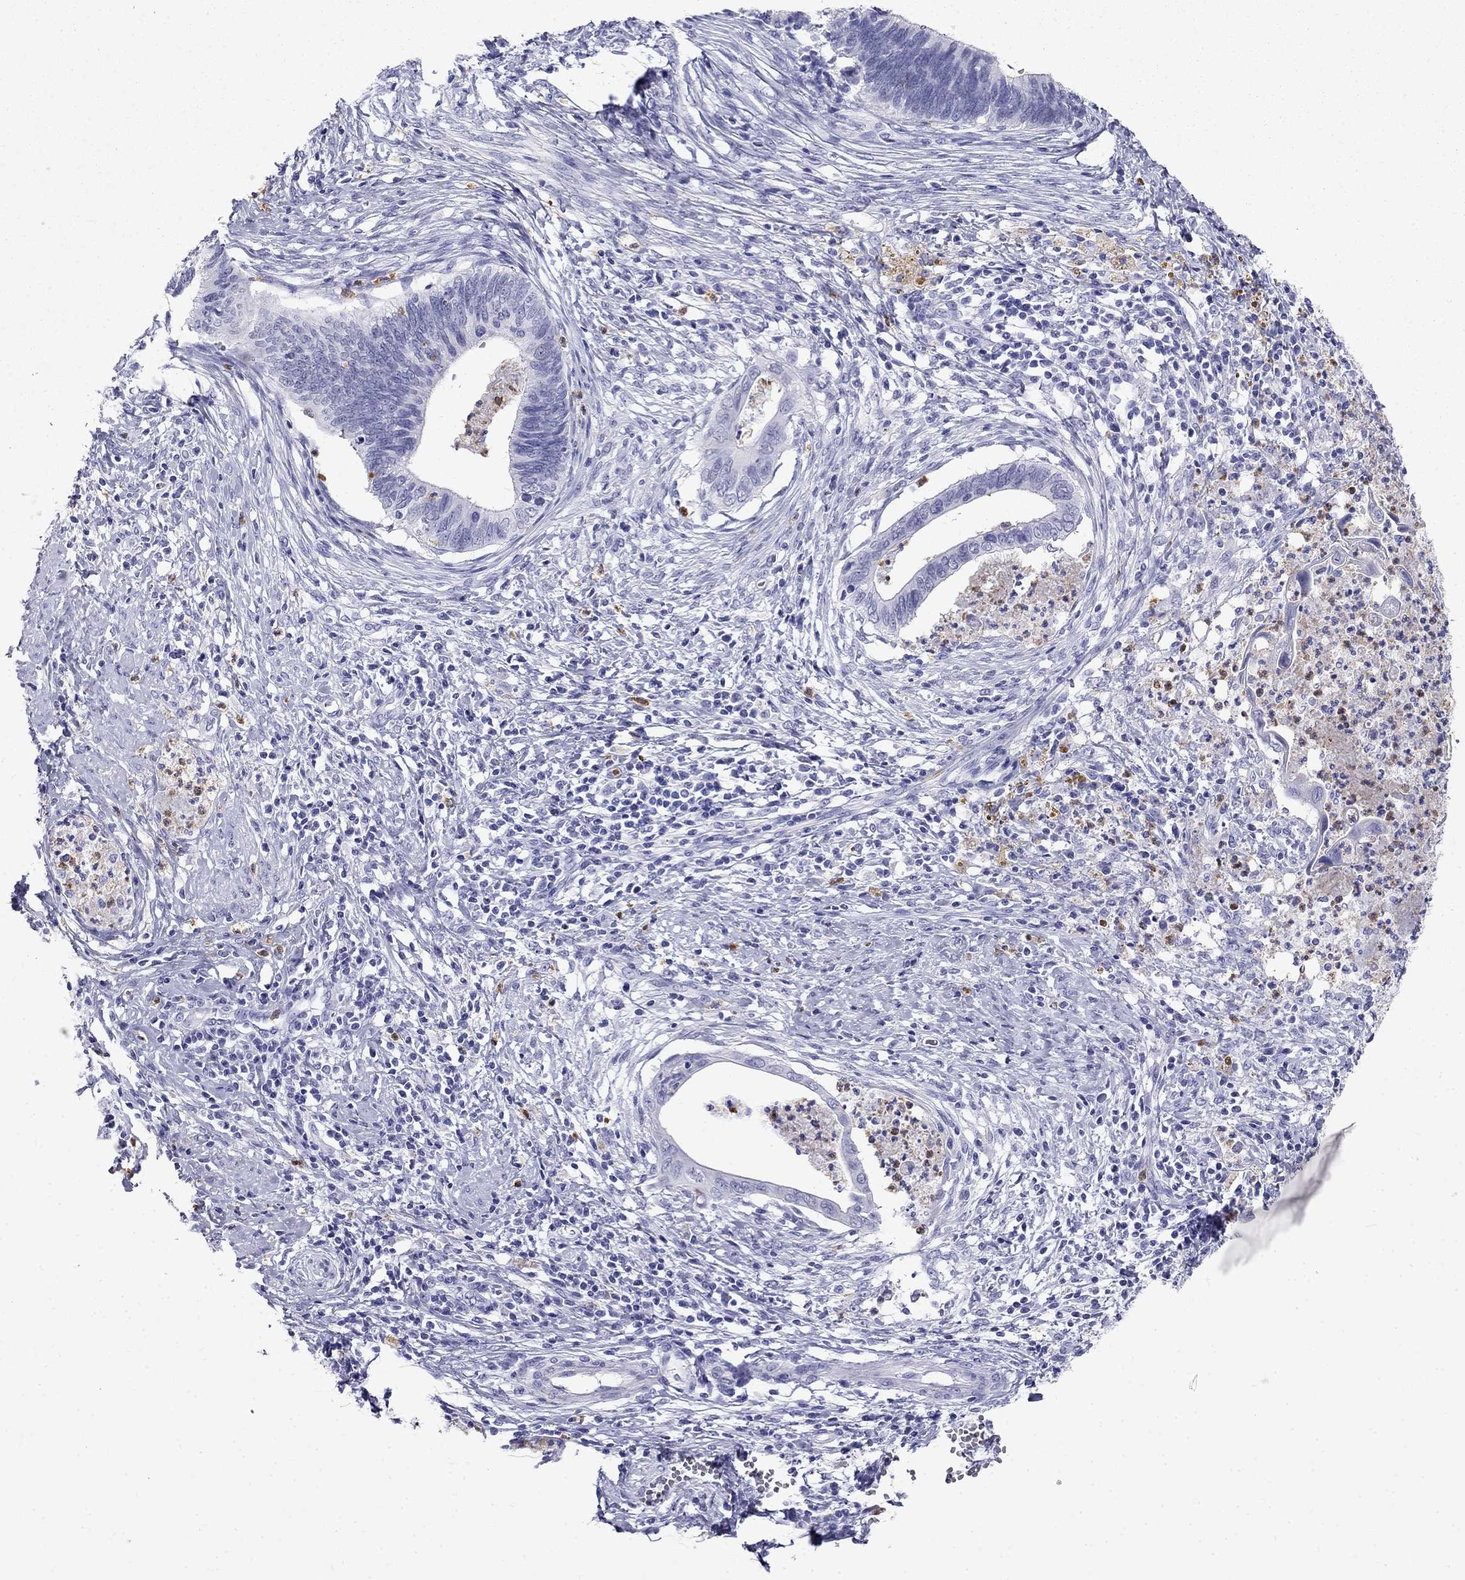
{"staining": {"intensity": "negative", "quantity": "none", "location": "none"}, "tissue": "cervical cancer", "cell_type": "Tumor cells", "image_type": "cancer", "snomed": [{"axis": "morphology", "description": "Adenocarcinoma, NOS"}, {"axis": "topography", "description": "Cervix"}], "caption": "Tumor cells are negative for protein expression in human cervical cancer (adenocarcinoma). (Stains: DAB (3,3'-diaminobenzidine) immunohistochemistry (IHC) with hematoxylin counter stain, Microscopy: brightfield microscopy at high magnification).", "gene": "PPP1R36", "patient": {"sex": "female", "age": 42}}